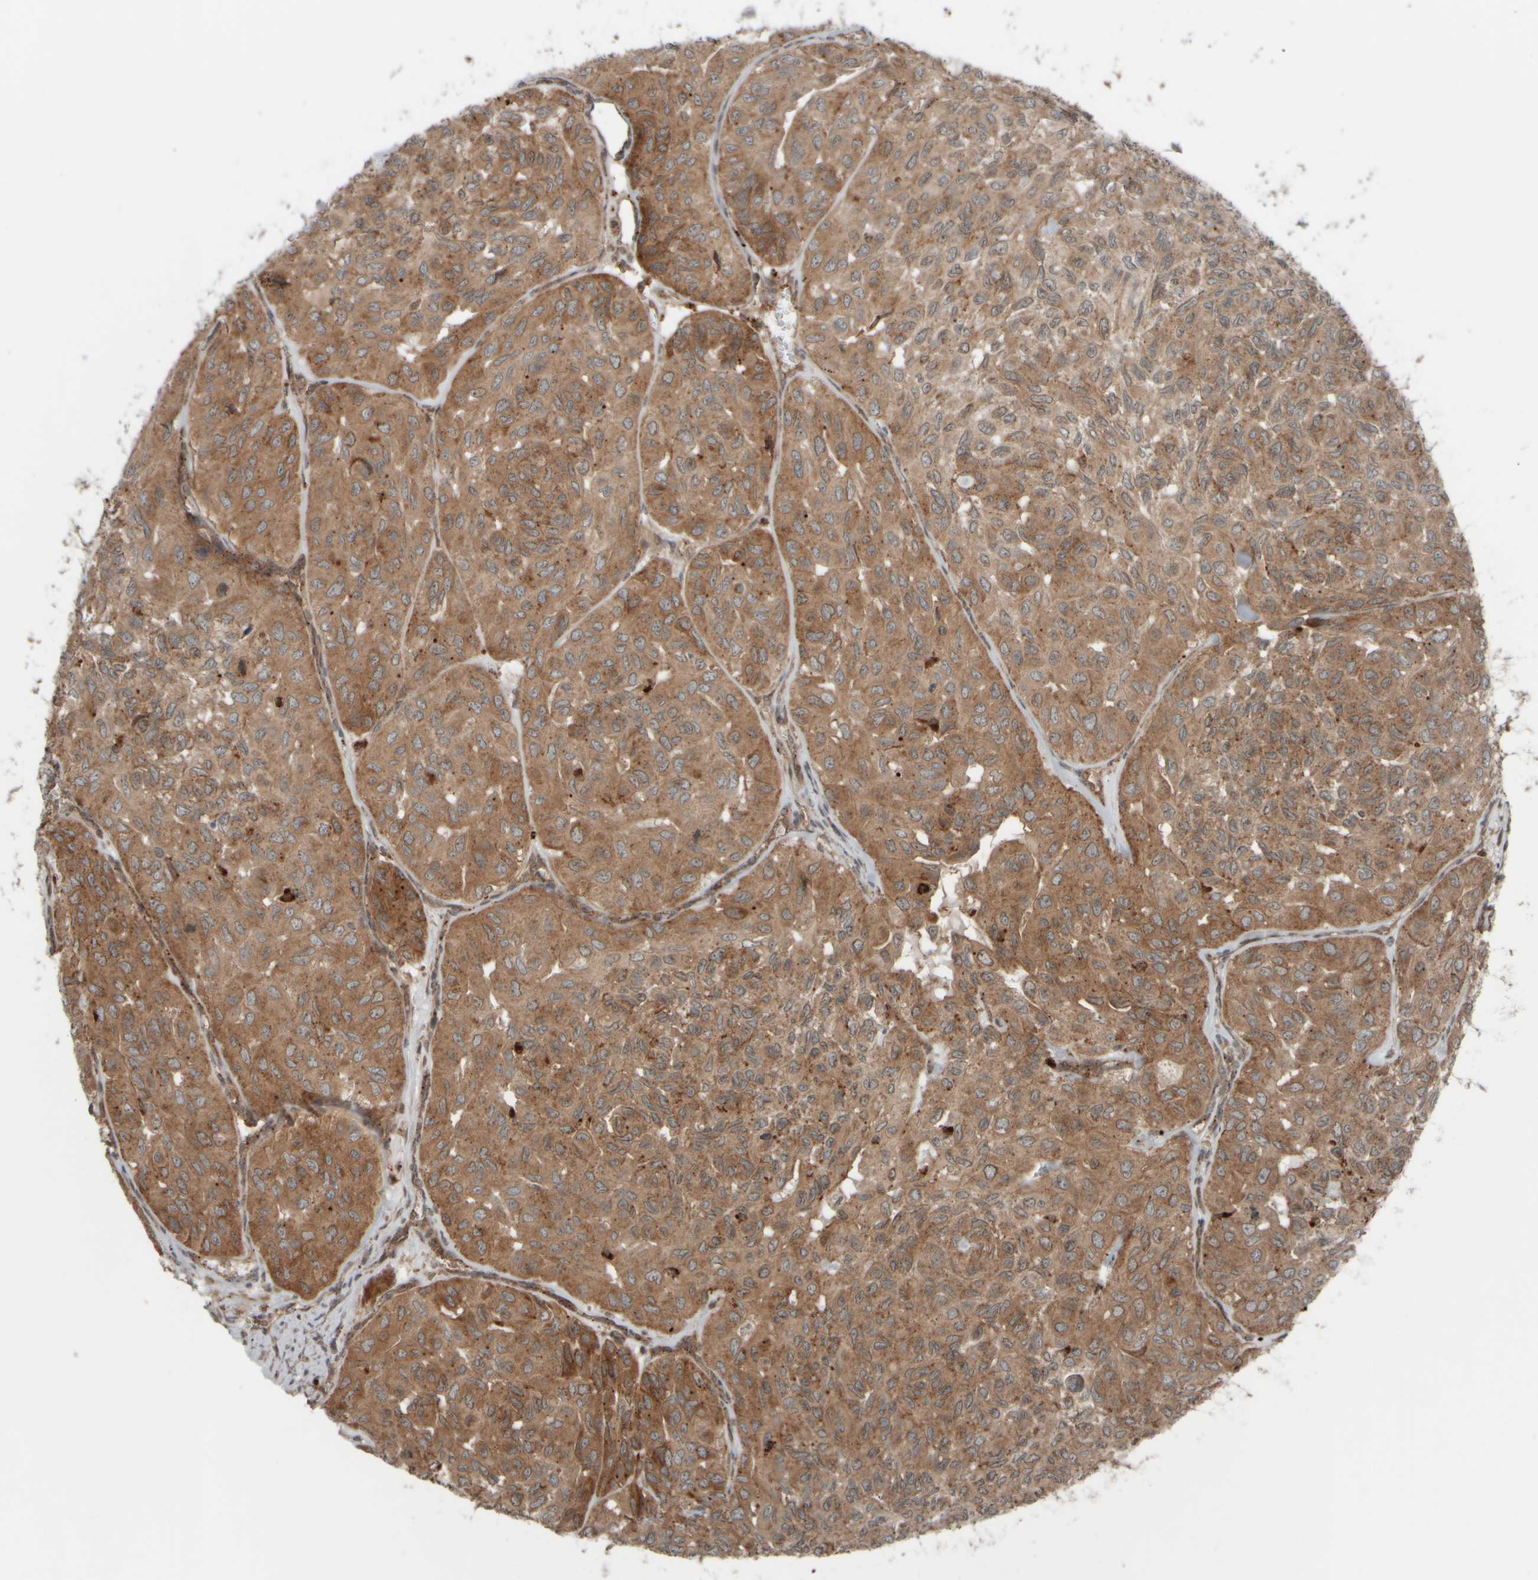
{"staining": {"intensity": "moderate", "quantity": ">75%", "location": "cytoplasmic/membranous"}, "tissue": "head and neck cancer", "cell_type": "Tumor cells", "image_type": "cancer", "snomed": [{"axis": "morphology", "description": "Adenocarcinoma, NOS"}, {"axis": "topography", "description": "Salivary gland, NOS"}, {"axis": "topography", "description": "Head-Neck"}], "caption": "Immunohistochemical staining of head and neck cancer (adenocarcinoma) displays medium levels of moderate cytoplasmic/membranous protein expression in approximately >75% of tumor cells. The staining was performed using DAB (3,3'-diaminobenzidine), with brown indicating positive protein expression. Nuclei are stained blue with hematoxylin.", "gene": "GIGYF1", "patient": {"sex": "female", "age": 76}}